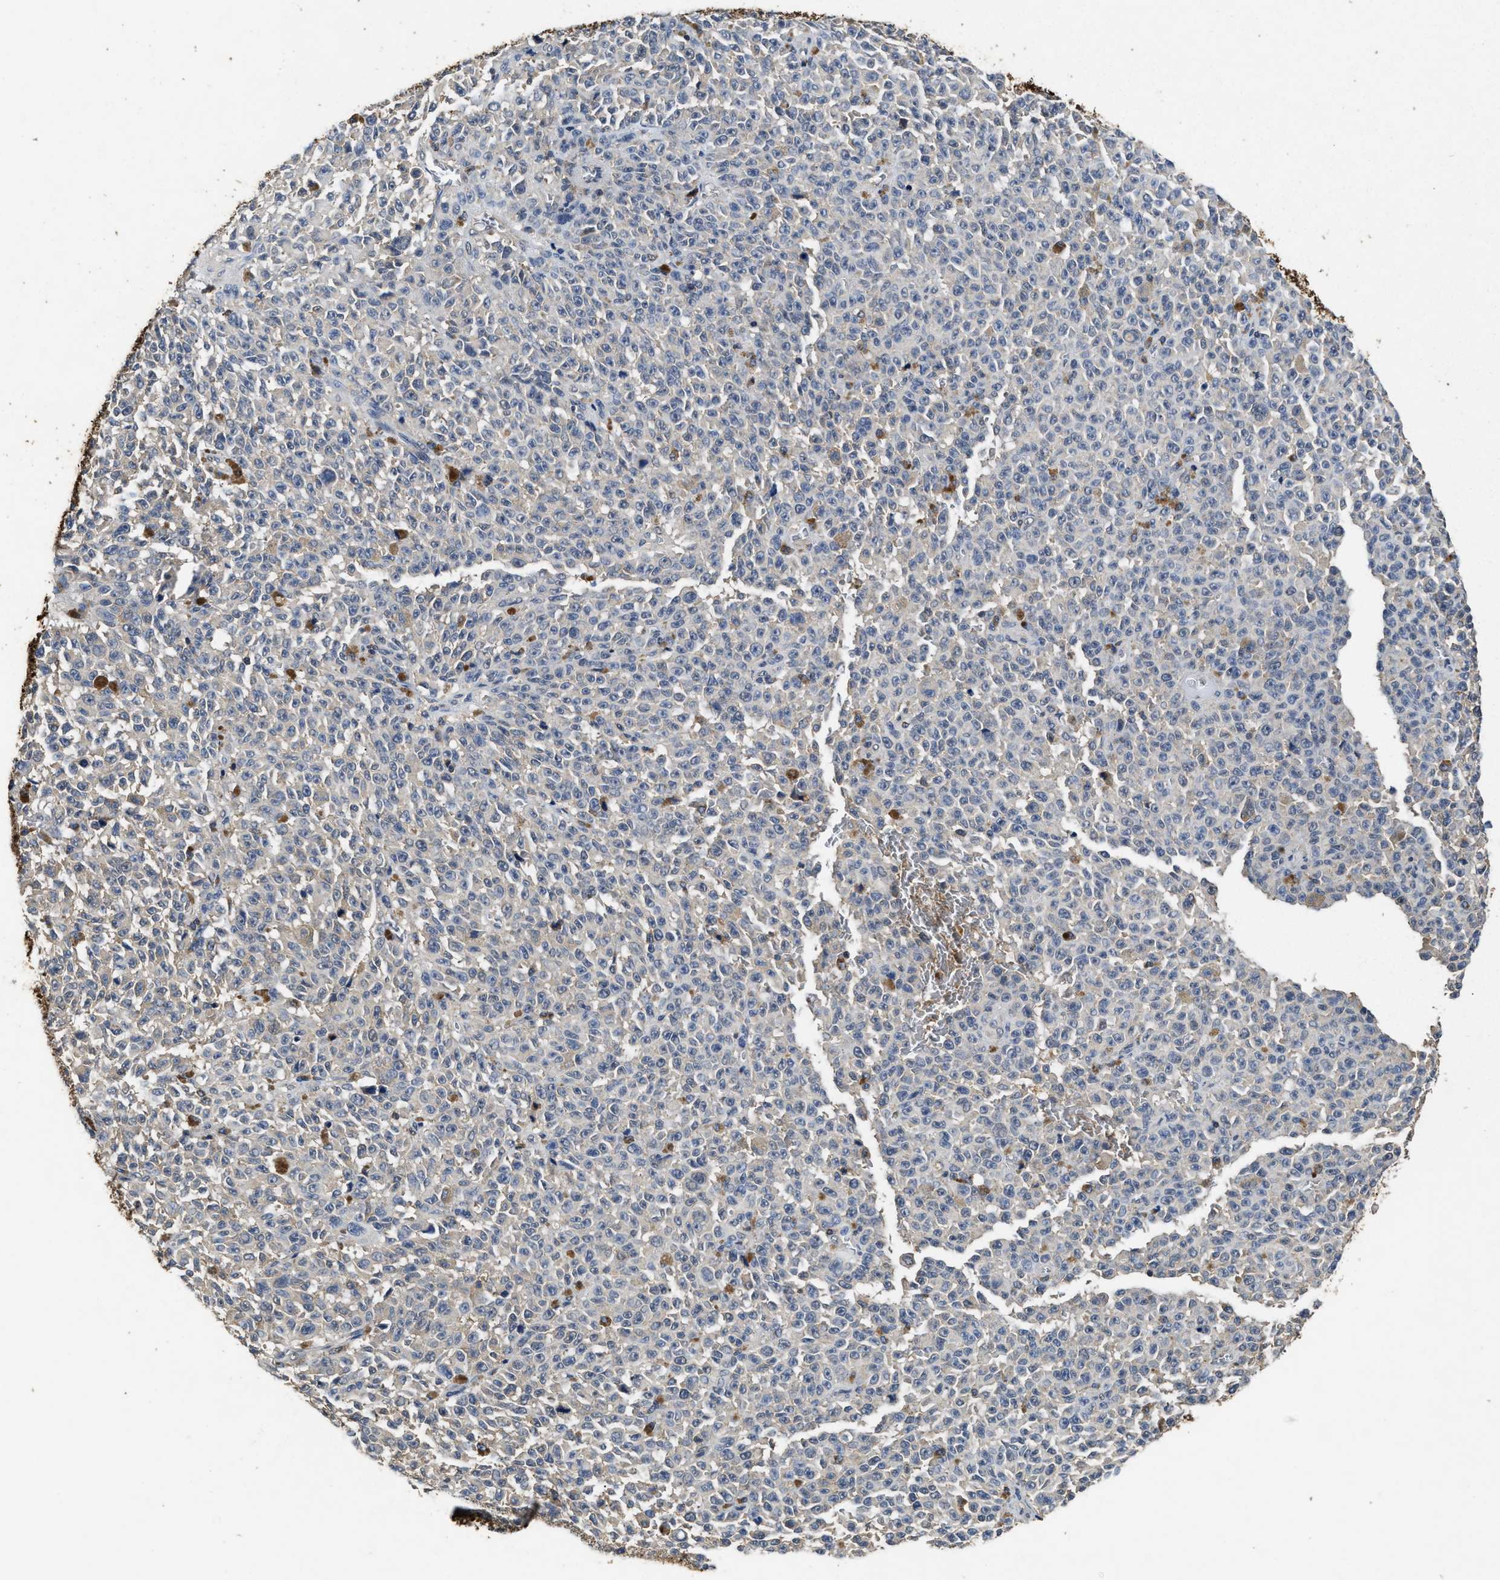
{"staining": {"intensity": "negative", "quantity": "none", "location": "none"}, "tissue": "melanoma", "cell_type": "Tumor cells", "image_type": "cancer", "snomed": [{"axis": "morphology", "description": "Malignant melanoma, NOS"}, {"axis": "topography", "description": "Skin"}], "caption": "This is an immunohistochemistry (IHC) photomicrograph of melanoma. There is no staining in tumor cells.", "gene": "ACAT2", "patient": {"sex": "female", "age": 82}}